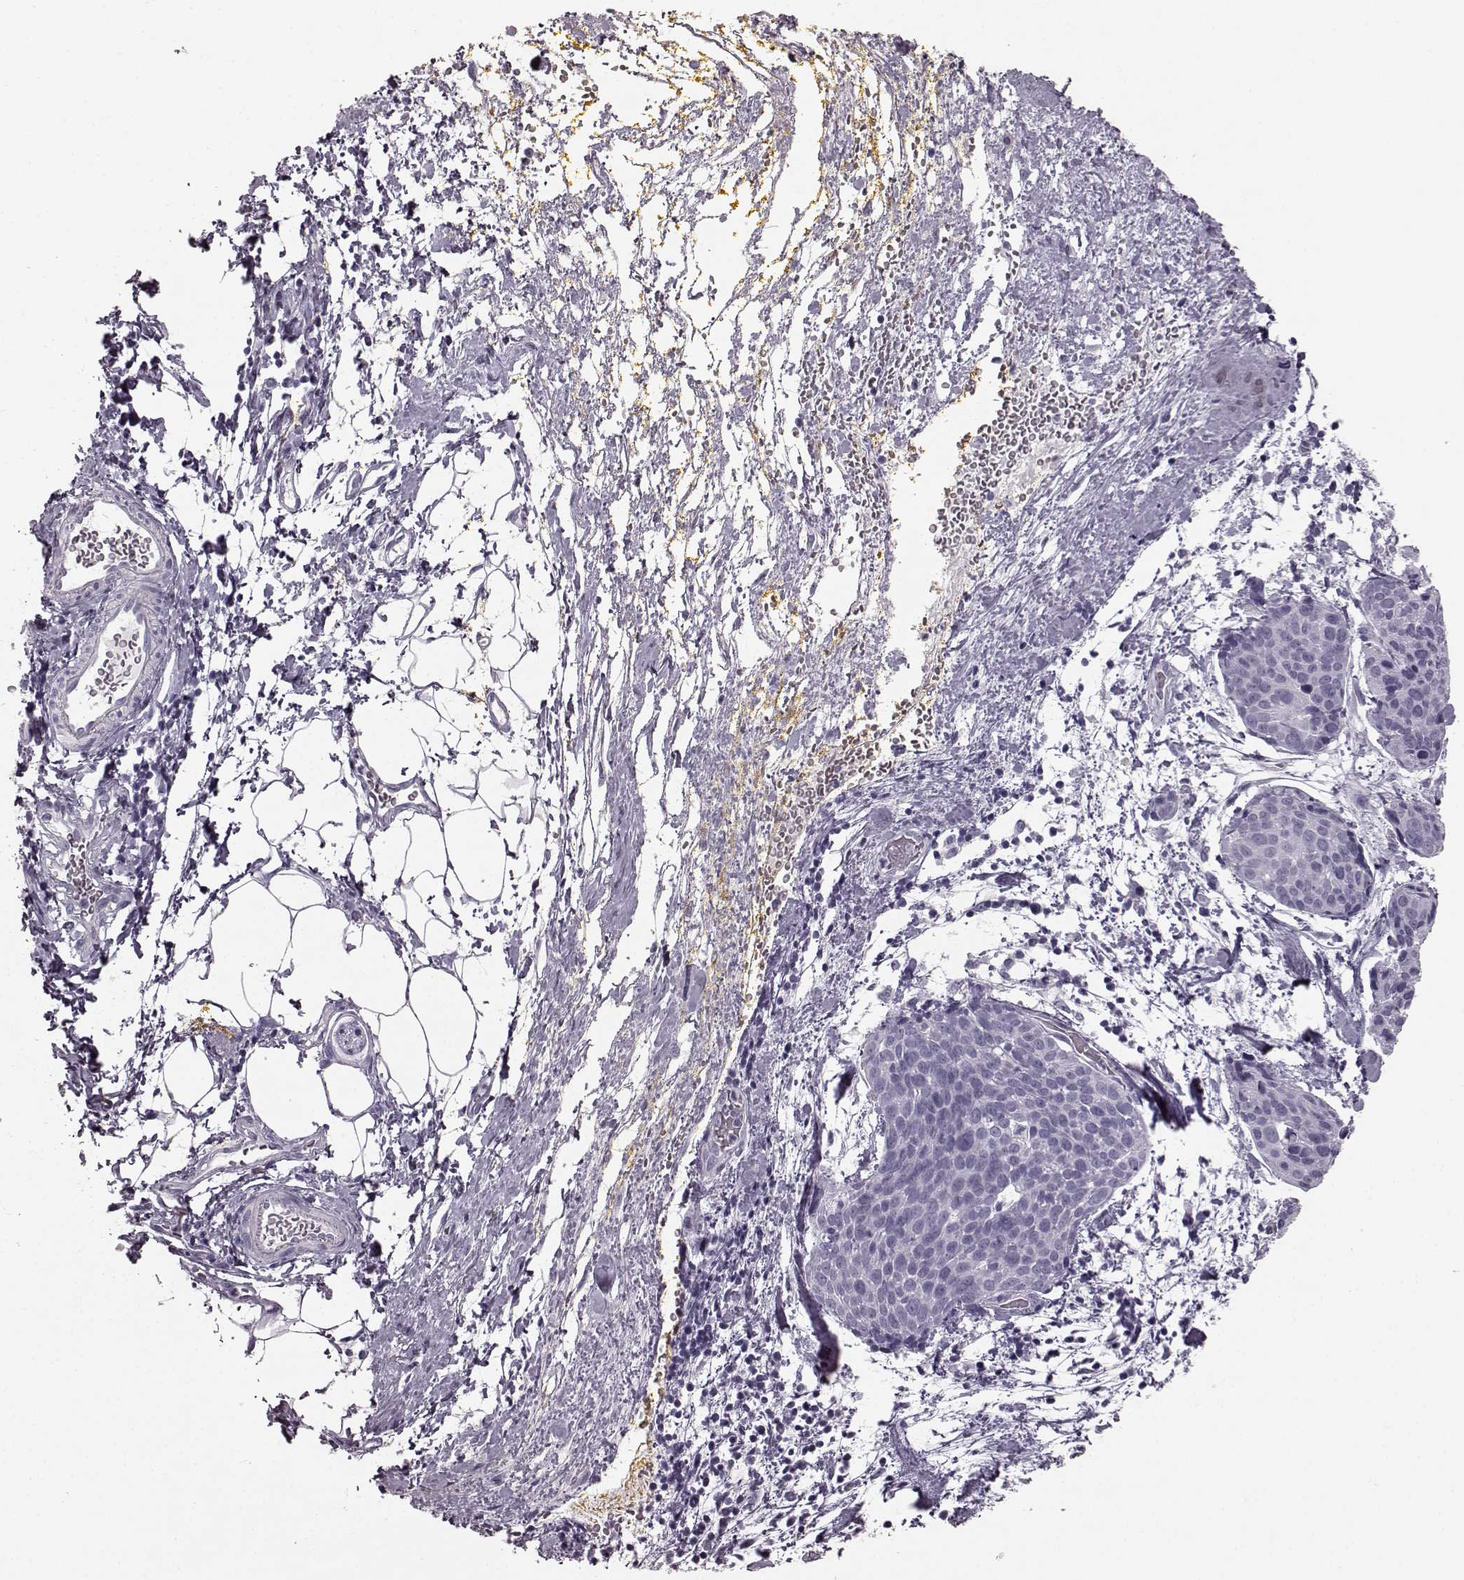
{"staining": {"intensity": "negative", "quantity": "none", "location": "none"}, "tissue": "cervical cancer", "cell_type": "Tumor cells", "image_type": "cancer", "snomed": [{"axis": "morphology", "description": "Squamous cell carcinoma, NOS"}, {"axis": "topography", "description": "Cervix"}], "caption": "This is an IHC histopathology image of human squamous cell carcinoma (cervical). There is no staining in tumor cells.", "gene": "TRPM1", "patient": {"sex": "female", "age": 39}}